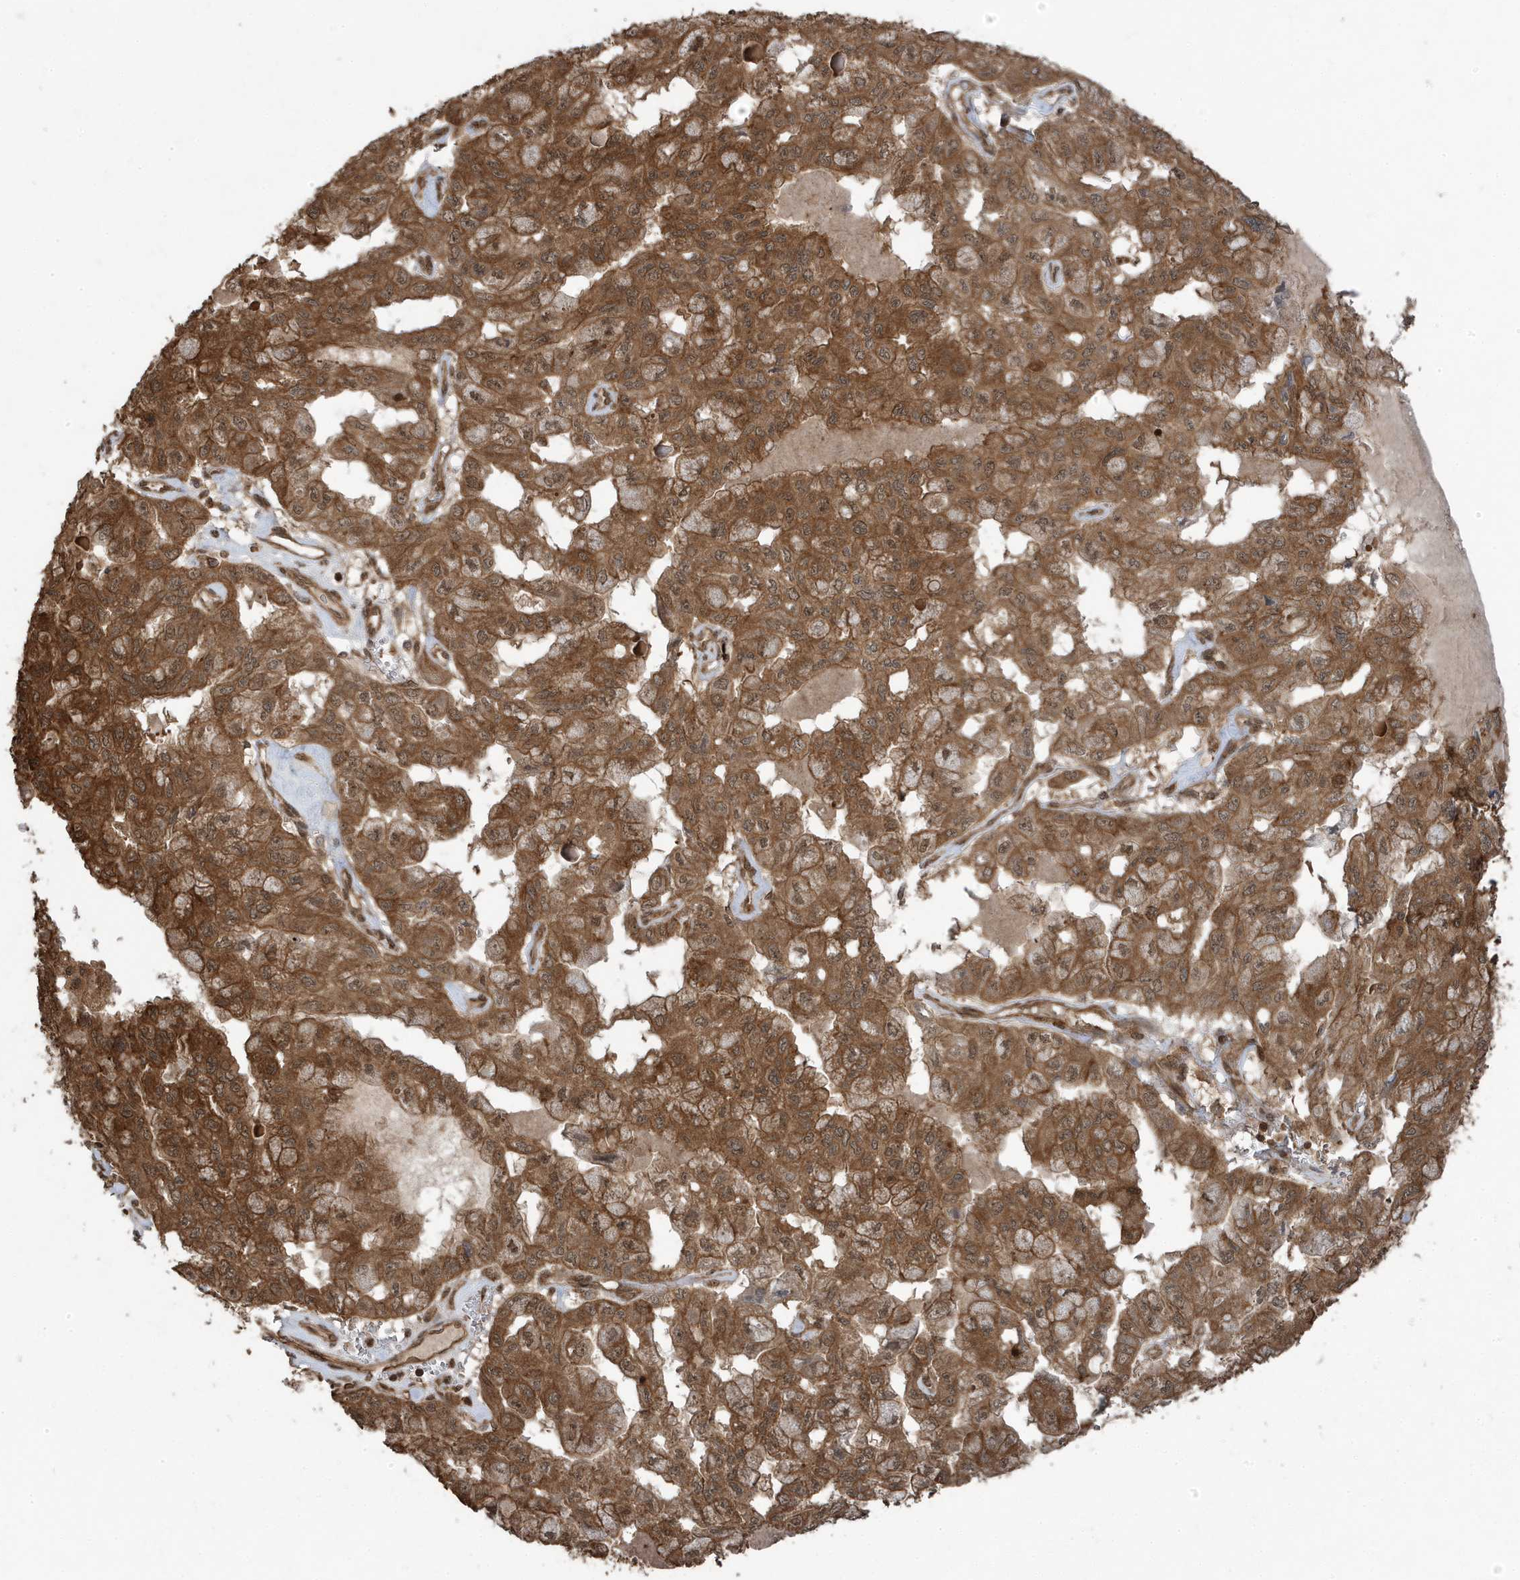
{"staining": {"intensity": "moderate", "quantity": ">75%", "location": "cytoplasmic/membranous"}, "tissue": "pancreatic cancer", "cell_type": "Tumor cells", "image_type": "cancer", "snomed": [{"axis": "morphology", "description": "Adenocarcinoma, NOS"}, {"axis": "topography", "description": "Pancreas"}], "caption": "Moderate cytoplasmic/membranous expression for a protein is seen in approximately >75% of tumor cells of pancreatic cancer (adenocarcinoma) using immunohistochemistry.", "gene": "ASAP1", "patient": {"sex": "male", "age": 51}}